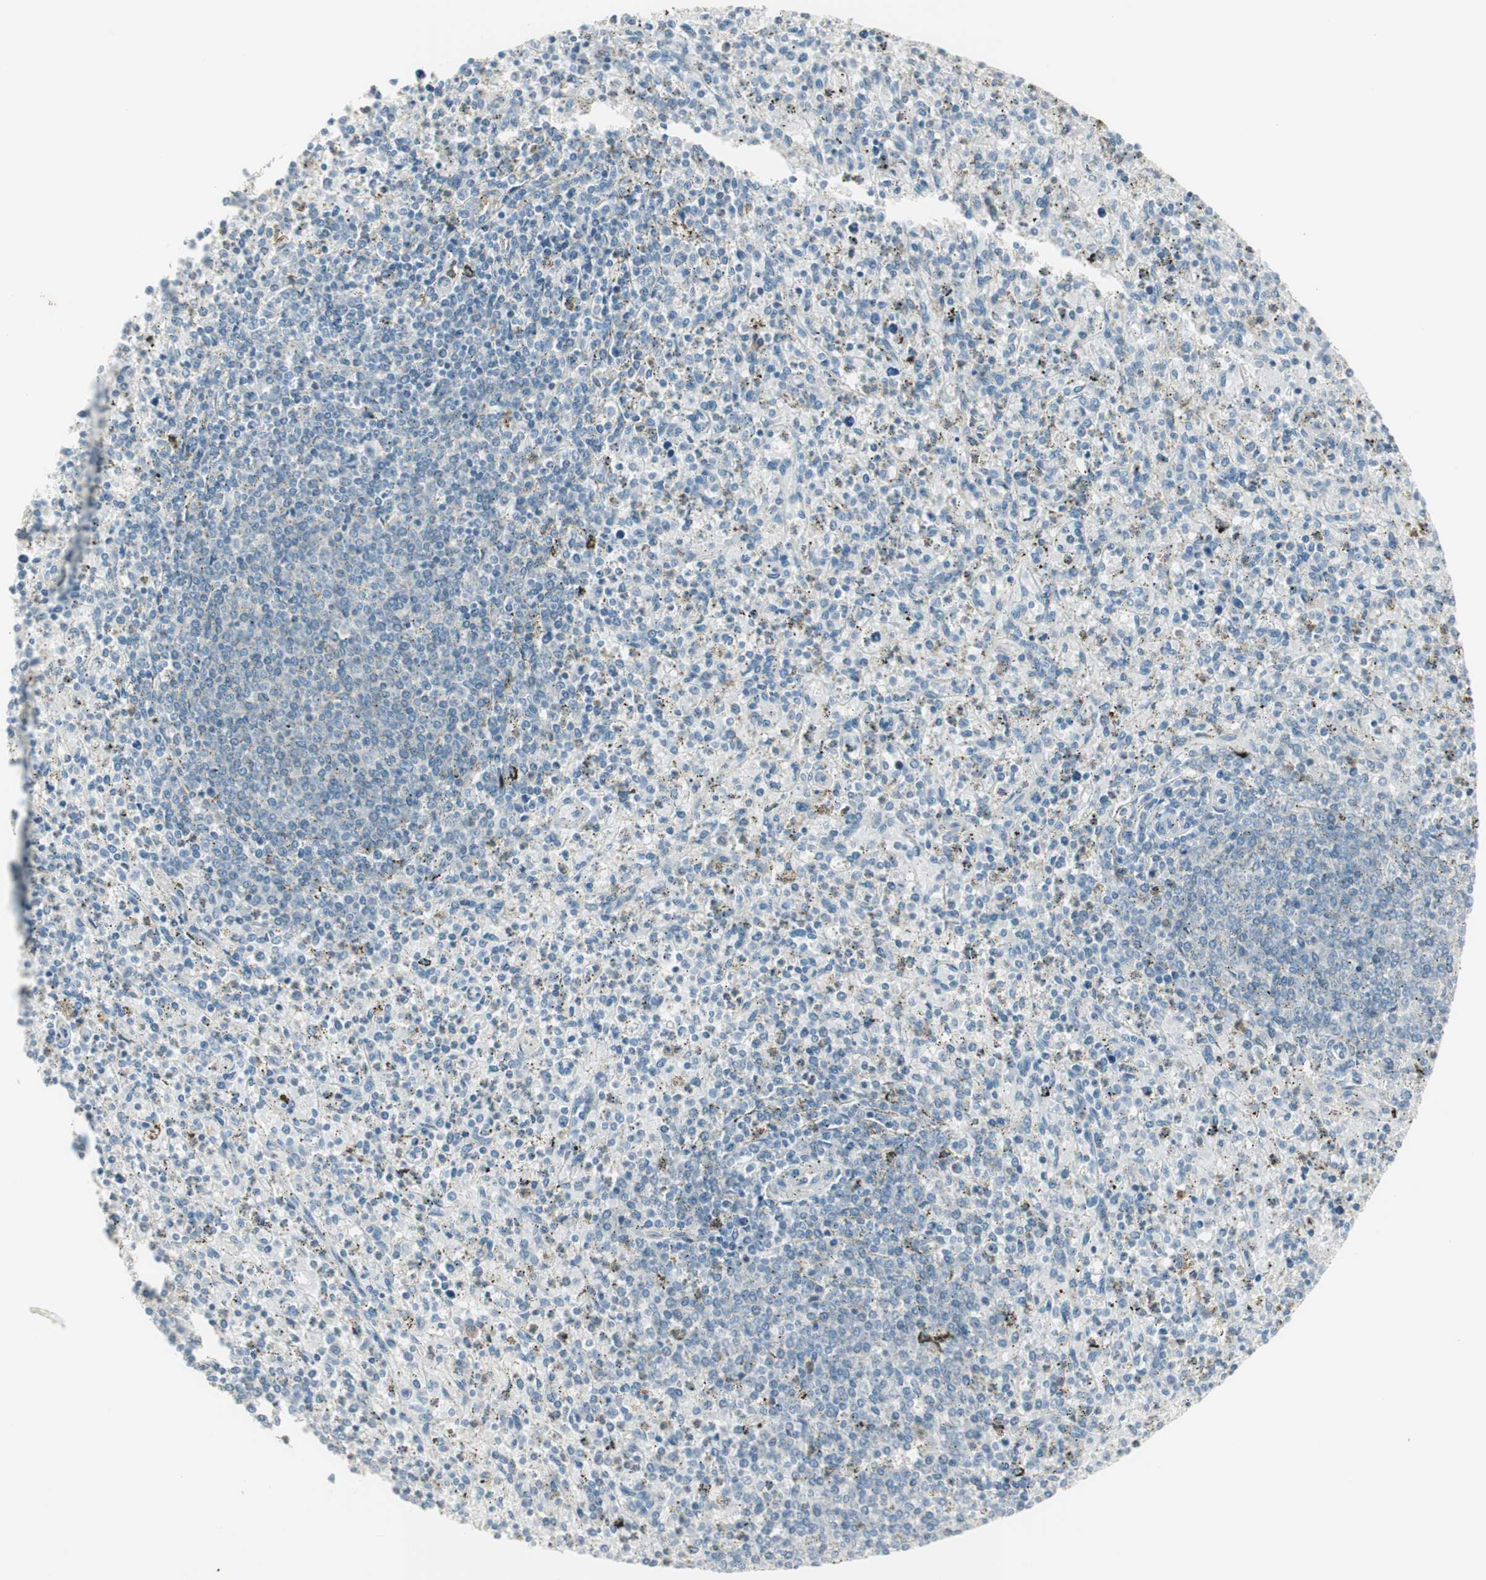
{"staining": {"intensity": "negative", "quantity": "none", "location": "none"}, "tissue": "spleen", "cell_type": "Cells in red pulp", "image_type": "normal", "snomed": [{"axis": "morphology", "description": "Normal tissue, NOS"}, {"axis": "topography", "description": "Spleen"}], "caption": "This is an immunohistochemistry photomicrograph of unremarkable spleen. There is no positivity in cells in red pulp.", "gene": "MAPRE3", "patient": {"sex": "male", "age": 72}}